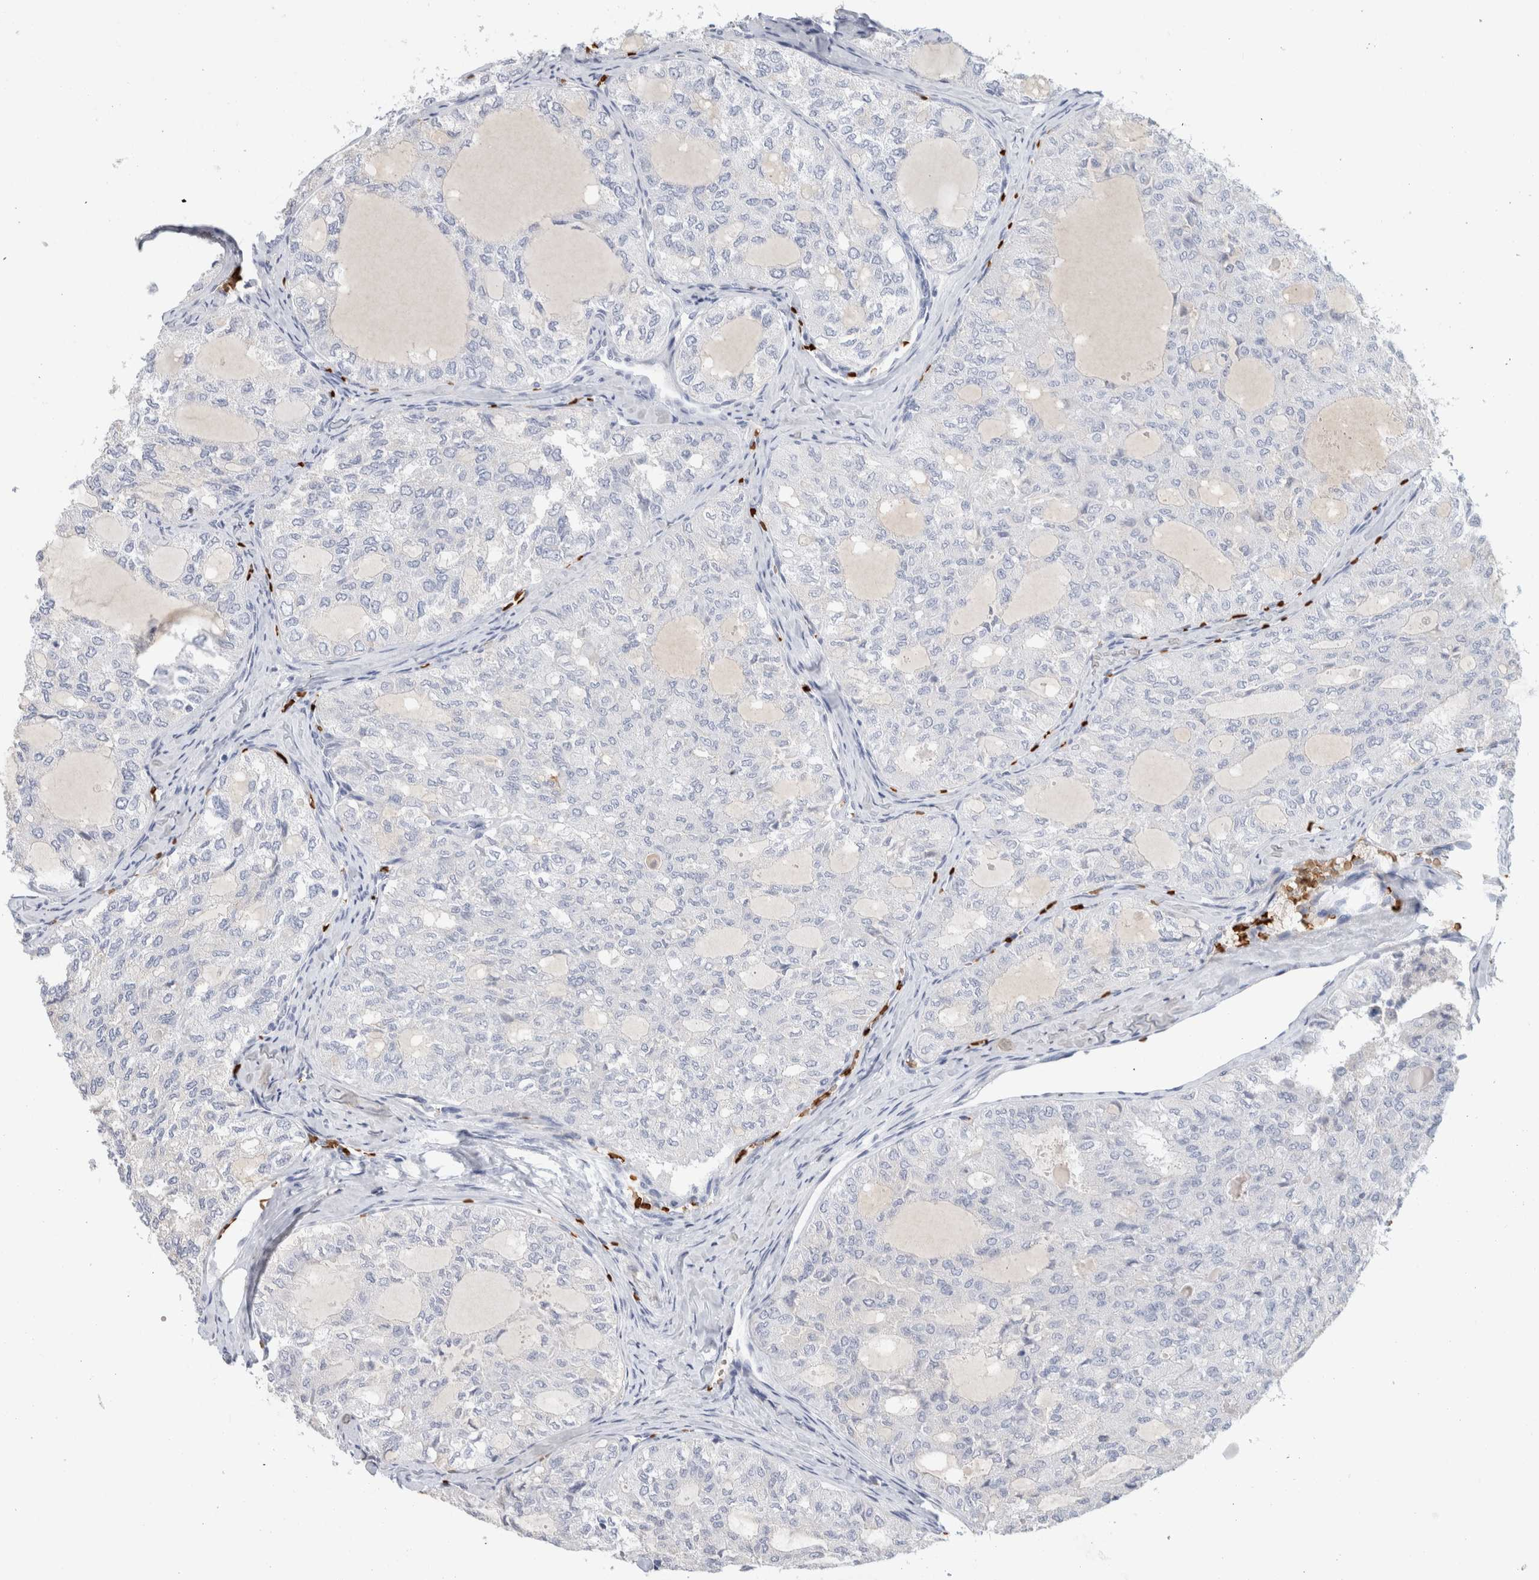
{"staining": {"intensity": "negative", "quantity": "none", "location": "none"}, "tissue": "thyroid cancer", "cell_type": "Tumor cells", "image_type": "cancer", "snomed": [{"axis": "morphology", "description": "Follicular adenoma carcinoma, NOS"}, {"axis": "topography", "description": "Thyroid gland"}], "caption": "Immunohistochemistry photomicrograph of human thyroid cancer (follicular adenoma carcinoma) stained for a protein (brown), which displays no positivity in tumor cells.", "gene": "CA1", "patient": {"sex": "male", "age": 75}}